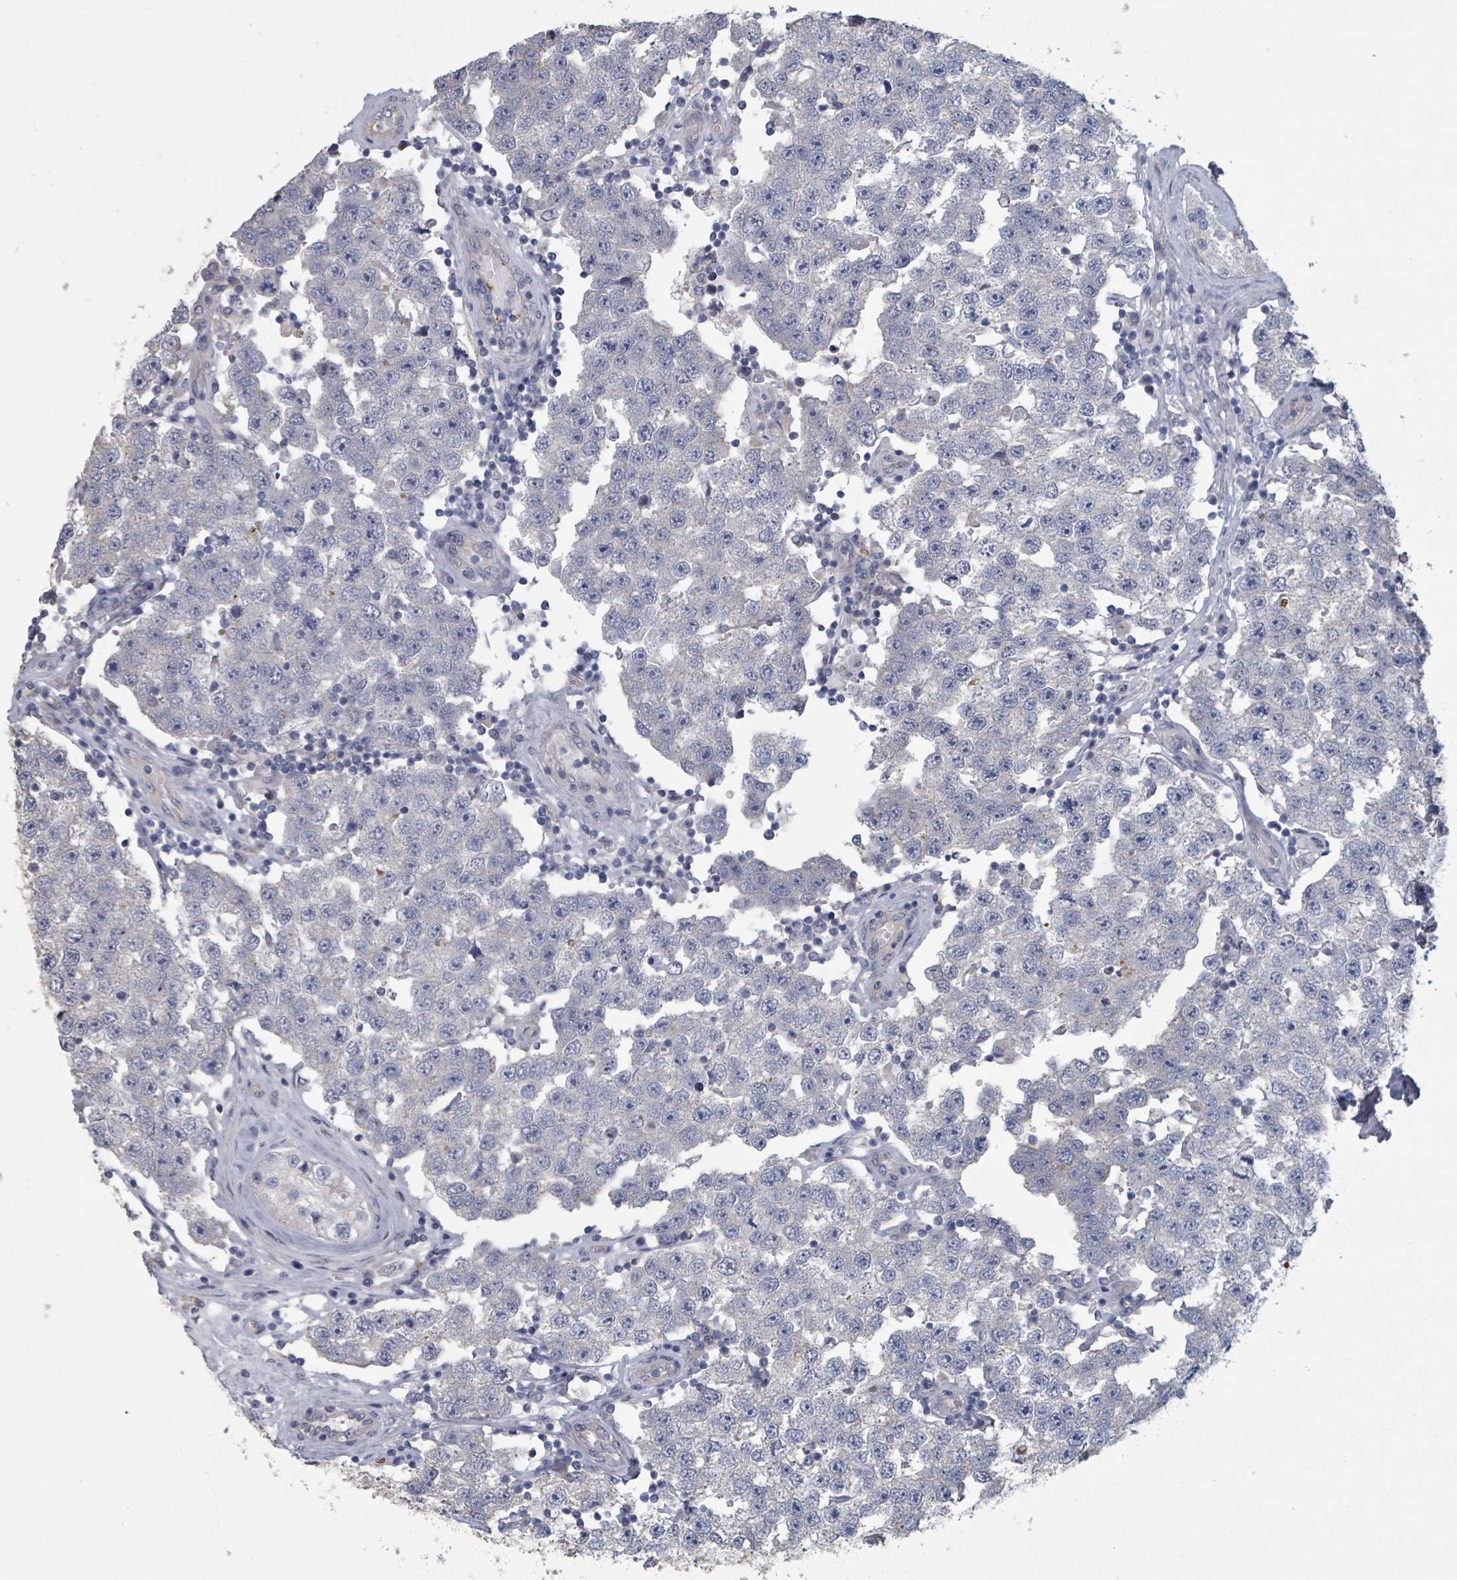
{"staining": {"intensity": "negative", "quantity": "none", "location": "none"}, "tissue": "testis cancer", "cell_type": "Tumor cells", "image_type": "cancer", "snomed": [{"axis": "morphology", "description": "Seminoma, NOS"}, {"axis": "topography", "description": "Testis"}], "caption": "DAB immunohistochemical staining of testis cancer demonstrates no significant staining in tumor cells. (Brightfield microscopy of DAB immunohistochemistry at high magnification).", "gene": "PLAUR", "patient": {"sex": "male", "age": 34}}